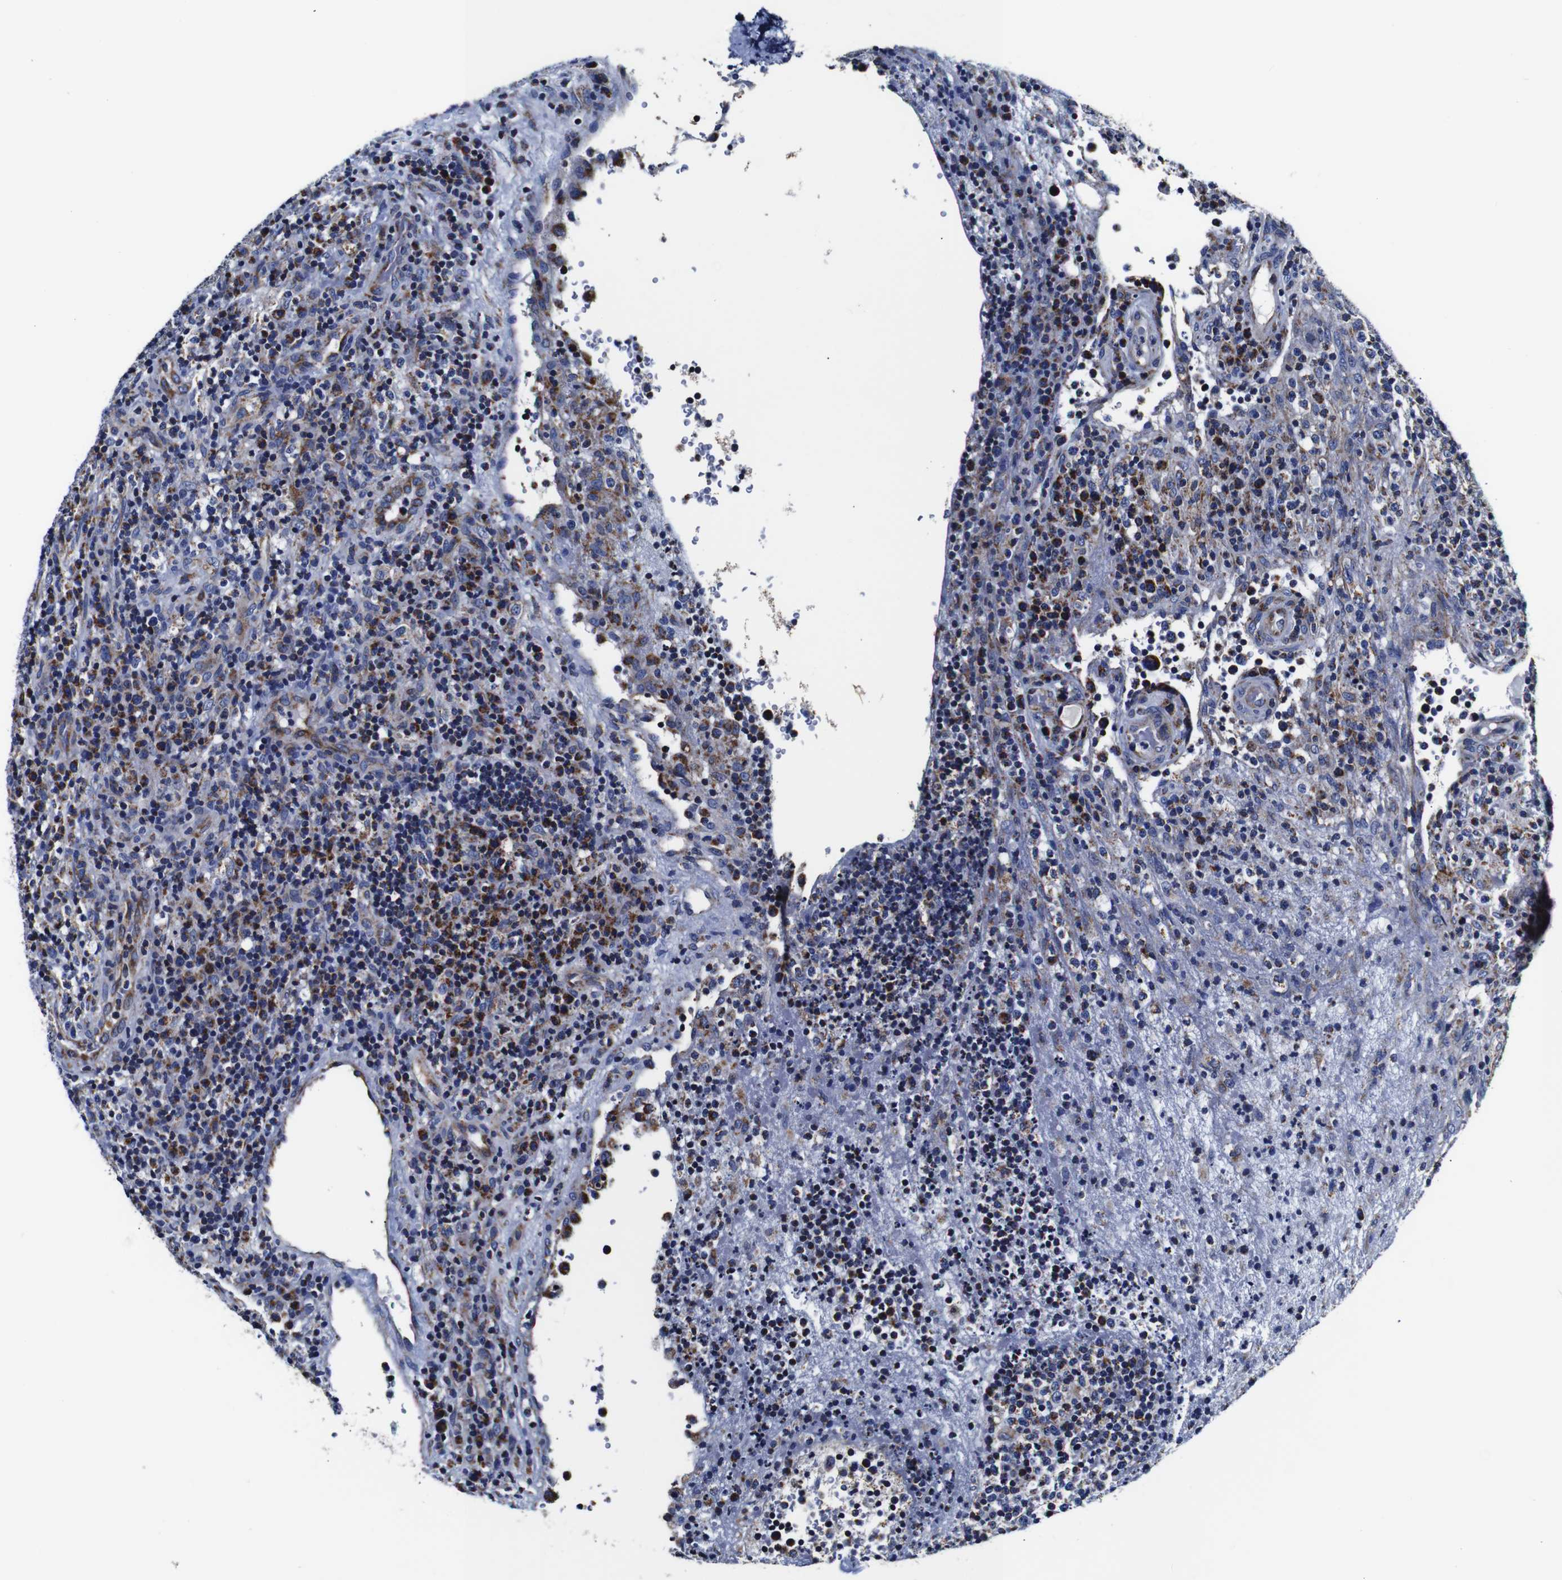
{"staining": {"intensity": "moderate", "quantity": "25%-75%", "location": "cytoplasmic/membranous"}, "tissue": "lymphoma", "cell_type": "Tumor cells", "image_type": "cancer", "snomed": [{"axis": "morphology", "description": "Malignant lymphoma, non-Hodgkin's type, High grade"}, {"axis": "topography", "description": "Lymph node"}], "caption": "Moderate cytoplasmic/membranous staining is seen in approximately 25%-75% of tumor cells in lymphoma.", "gene": "FKBP9", "patient": {"sex": "female", "age": 76}}